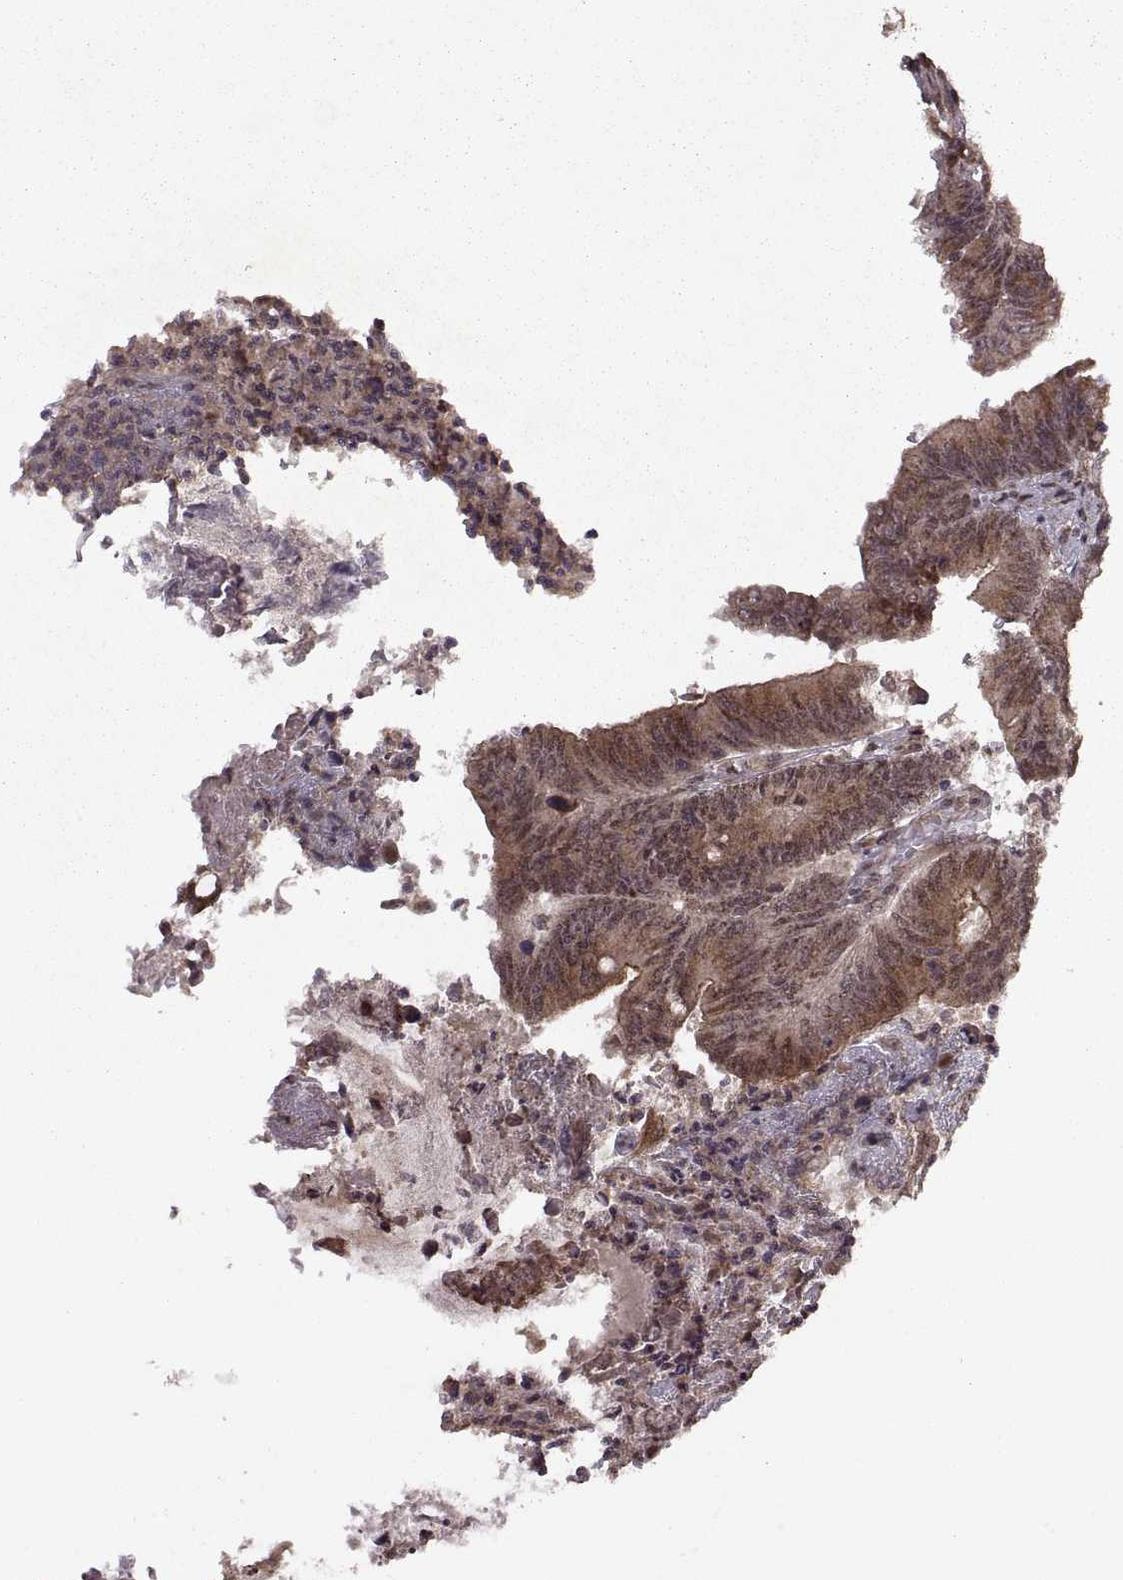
{"staining": {"intensity": "moderate", "quantity": ">75%", "location": "cytoplasmic/membranous"}, "tissue": "colorectal cancer", "cell_type": "Tumor cells", "image_type": "cancer", "snomed": [{"axis": "morphology", "description": "Adenocarcinoma, NOS"}, {"axis": "topography", "description": "Colon"}], "caption": "Tumor cells demonstrate moderate cytoplasmic/membranous positivity in approximately >75% of cells in colorectal cancer (adenocarcinoma).", "gene": "PTOV1", "patient": {"sex": "female", "age": 70}}